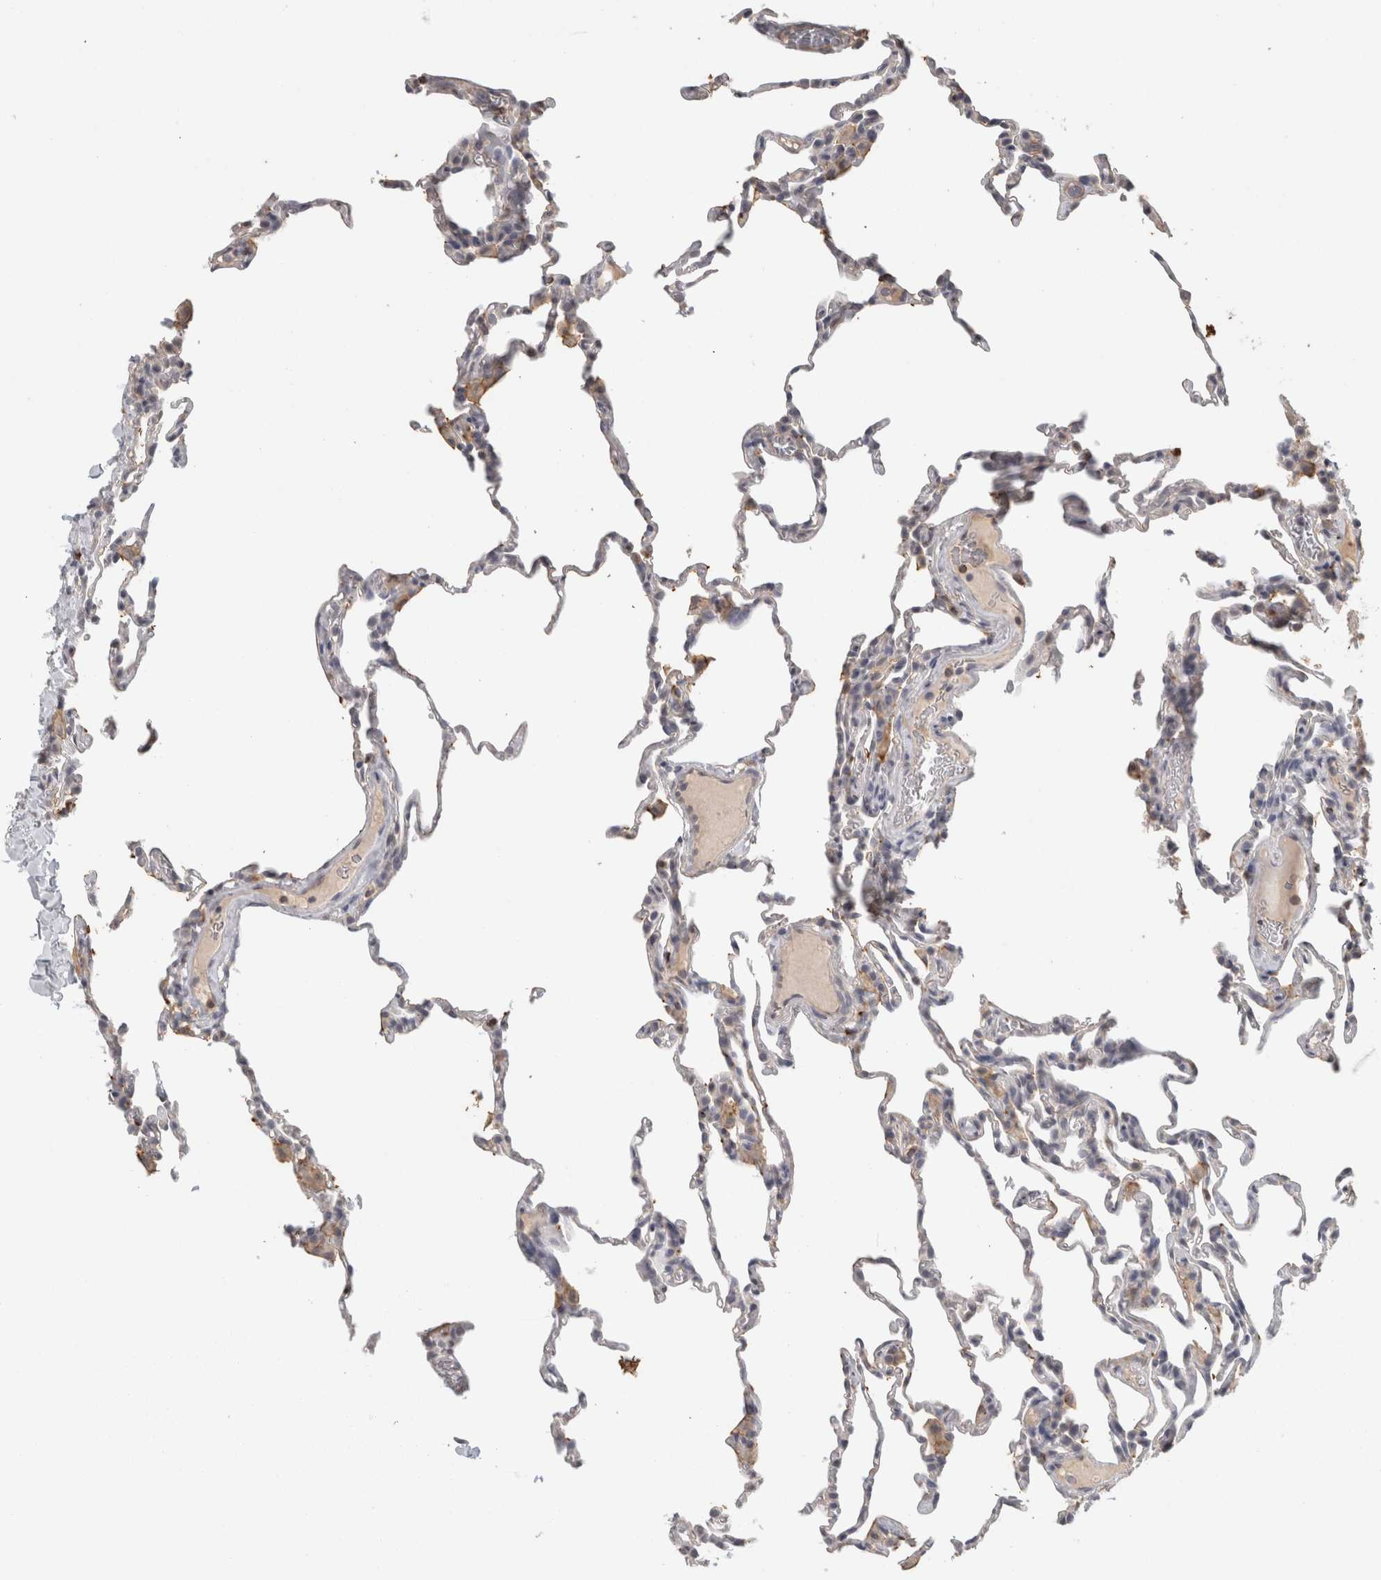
{"staining": {"intensity": "negative", "quantity": "none", "location": "none"}, "tissue": "lung", "cell_type": "Alveolar cells", "image_type": "normal", "snomed": [{"axis": "morphology", "description": "Normal tissue, NOS"}, {"axis": "topography", "description": "Lung"}], "caption": "A high-resolution image shows IHC staining of benign lung, which shows no significant staining in alveolar cells.", "gene": "HAVCR2", "patient": {"sex": "male", "age": 20}}